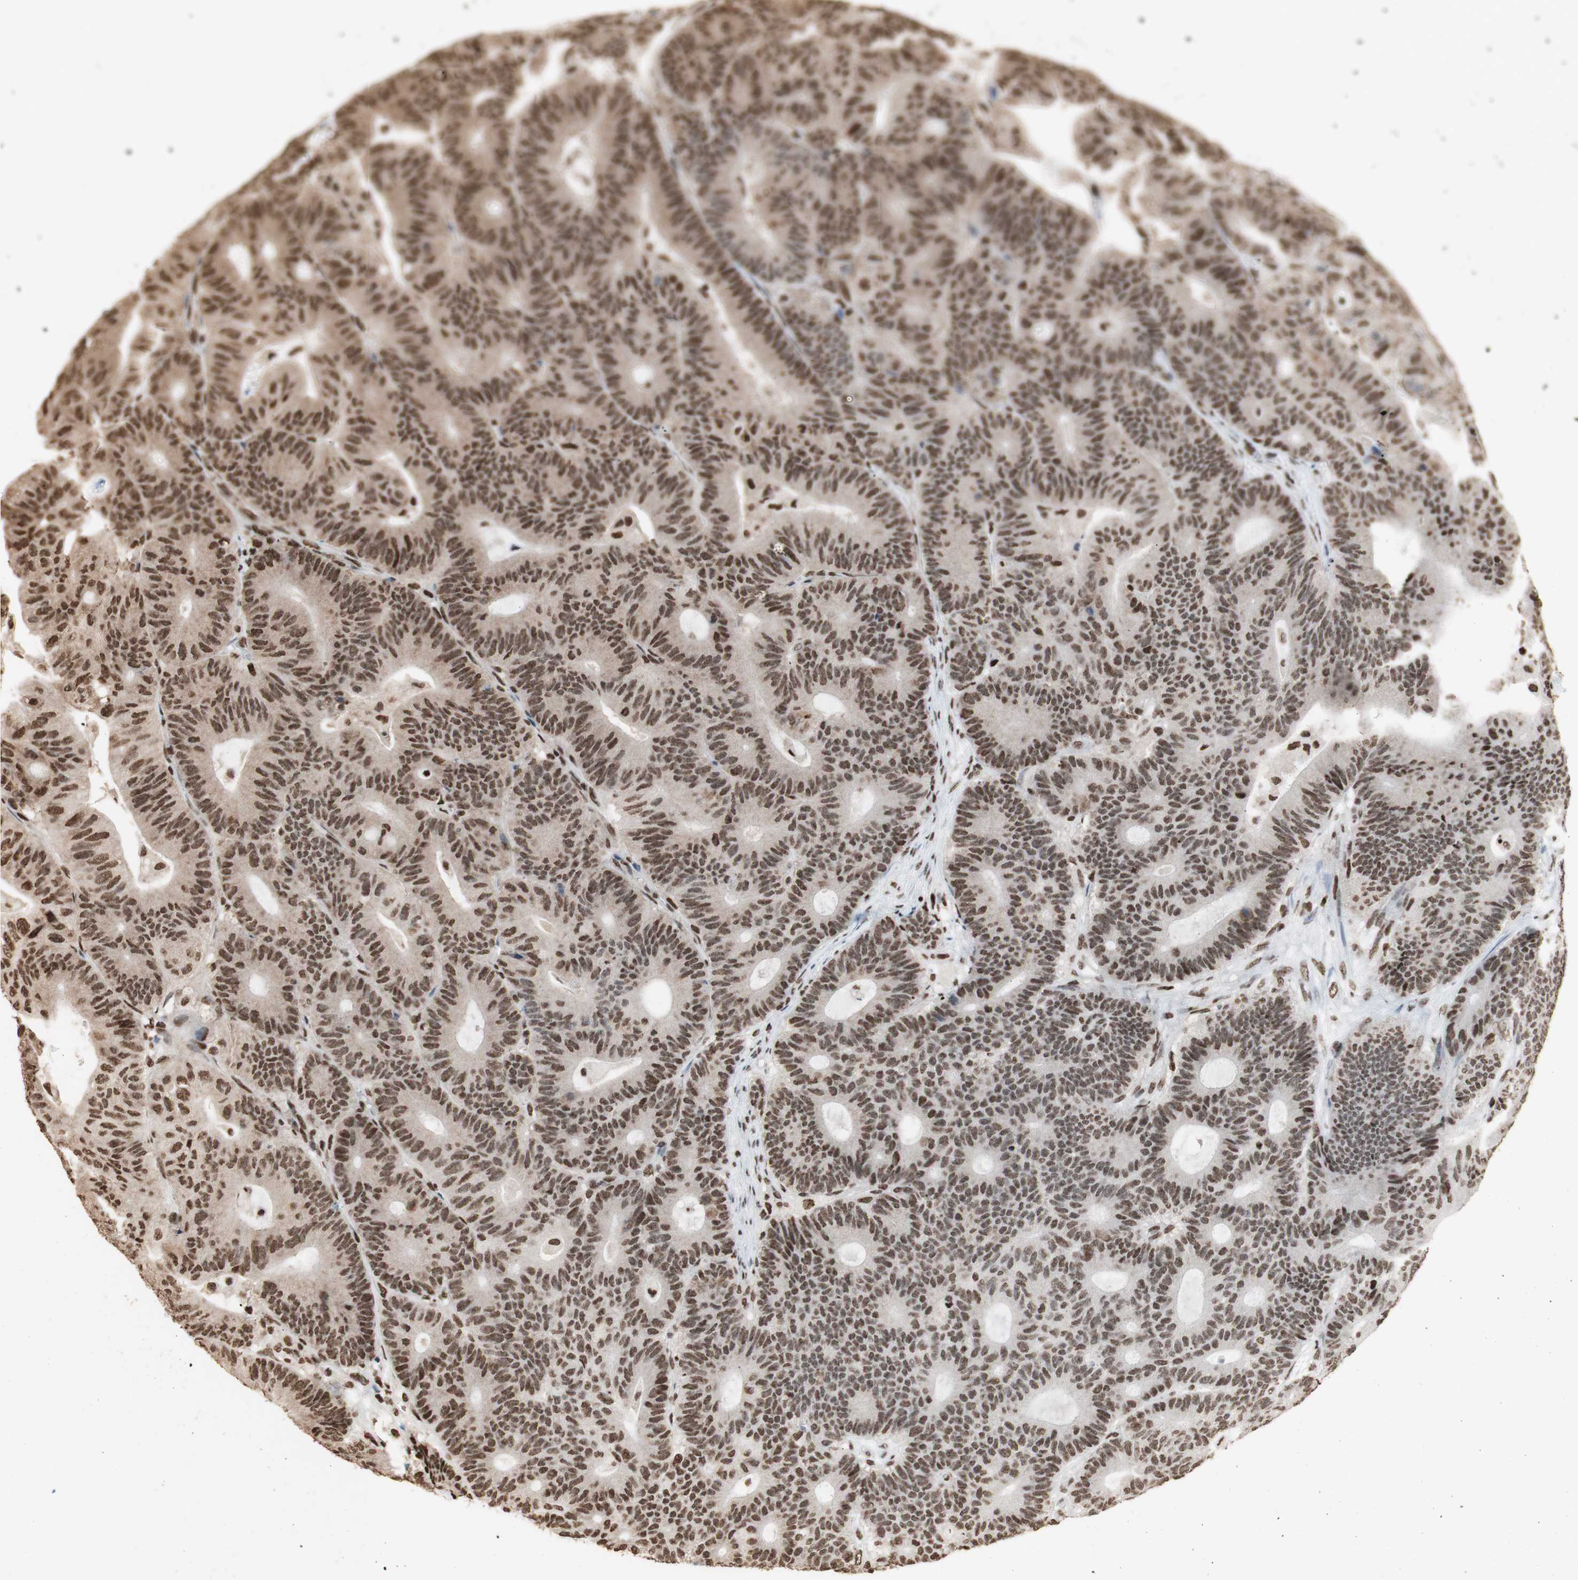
{"staining": {"intensity": "moderate", "quantity": ">75%", "location": "cytoplasmic/membranous,nuclear"}, "tissue": "colorectal cancer", "cell_type": "Tumor cells", "image_type": "cancer", "snomed": [{"axis": "morphology", "description": "Adenocarcinoma, NOS"}, {"axis": "topography", "description": "Colon"}], "caption": "Tumor cells display medium levels of moderate cytoplasmic/membranous and nuclear staining in about >75% of cells in human colorectal cancer (adenocarcinoma).", "gene": "HNRNPA2B1", "patient": {"sex": "female", "age": 84}}